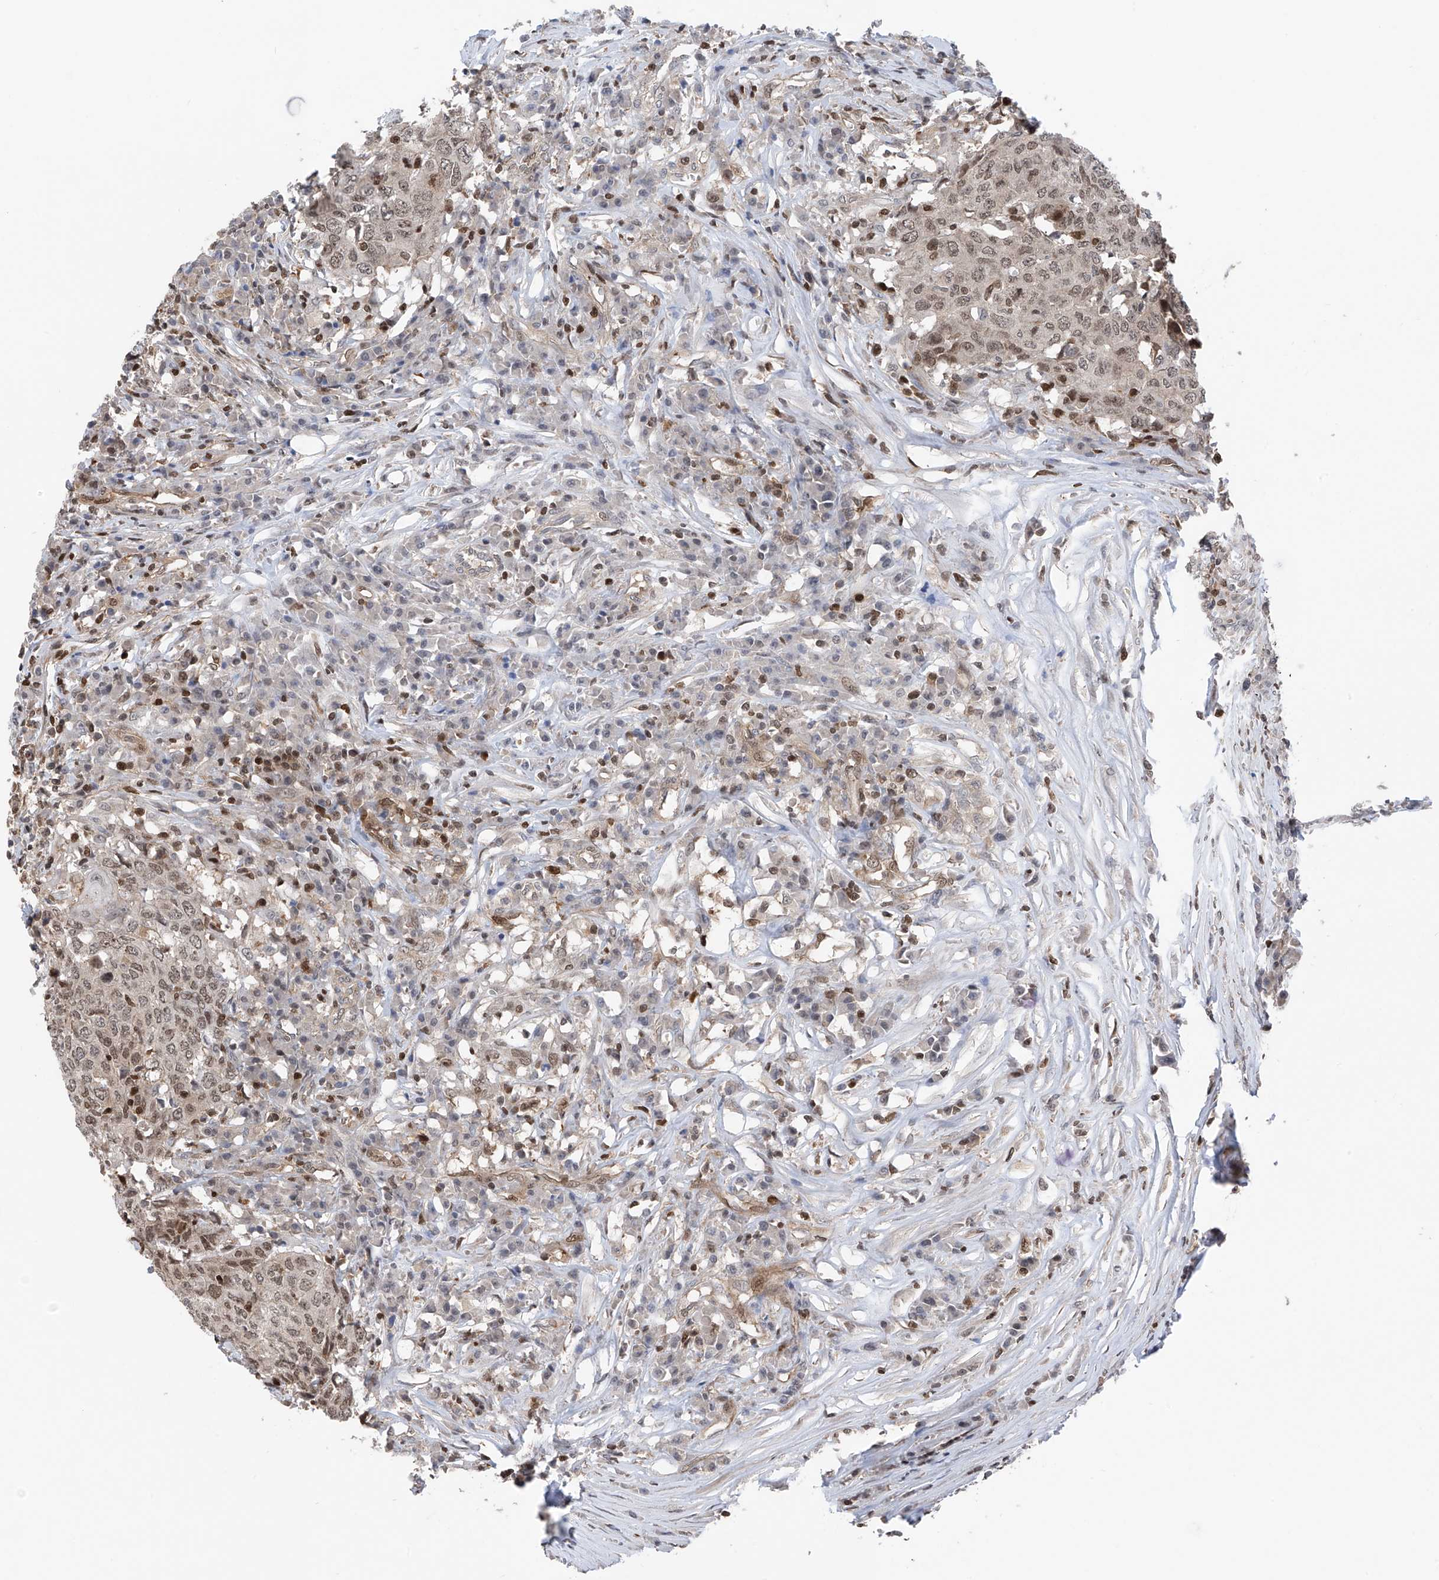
{"staining": {"intensity": "weak", "quantity": "25%-75%", "location": "nuclear"}, "tissue": "head and neck cancer", "cell_type": "Tumor cells", "image_type": "cancer", "snomed": [{"axis": "morphology", "description": "Squamous cell carcinoma, NOS"}, {"axis": "topography", "description": "Head-Neck"}], "caption": "Weak nuclear staining is seen in about 25%-75% of tumor cells in head and neck squamous cell carcinoma.", "gene": "DNAJC9", "patient": {"sex": "male", "age": 66}}